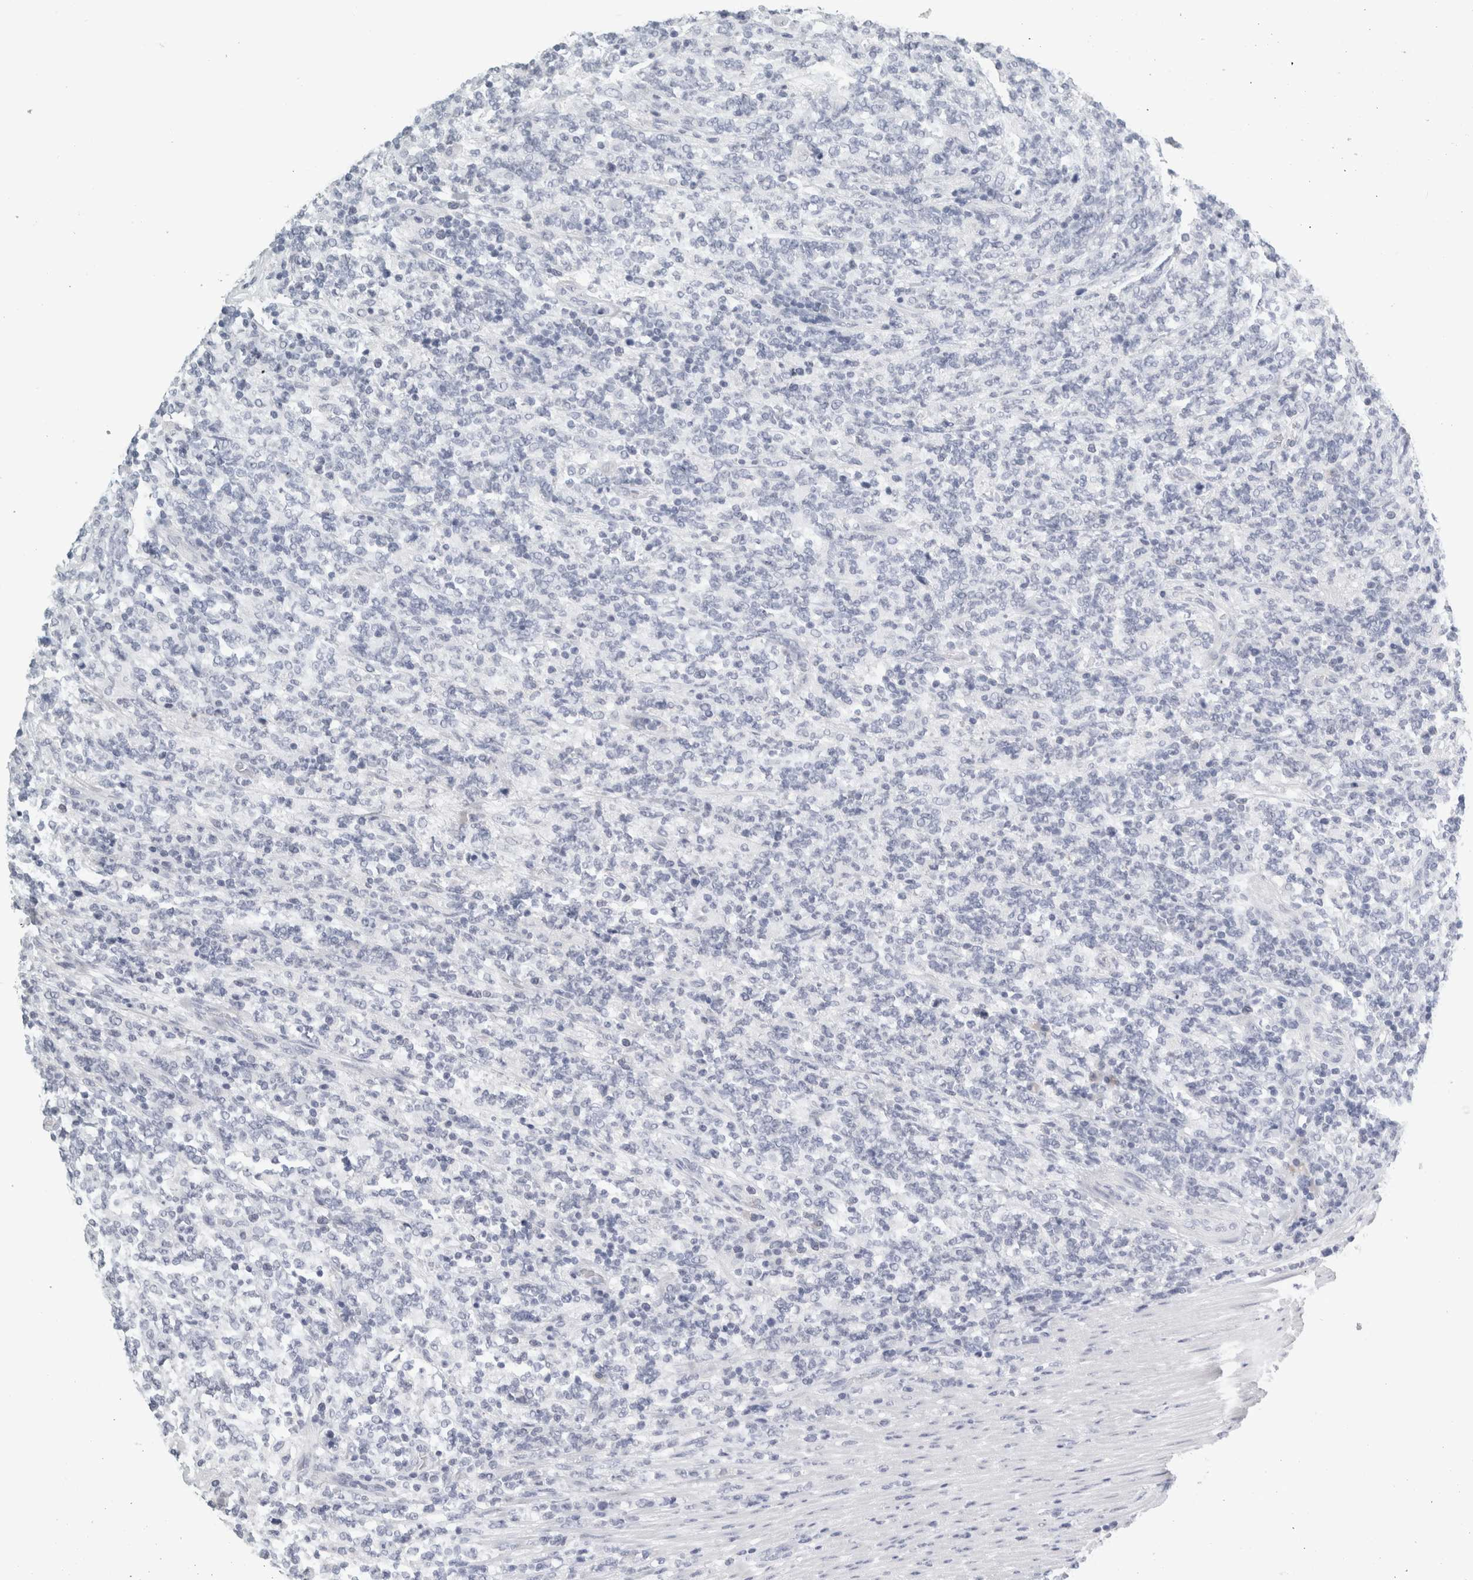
{"staining": {"intensity": "negative", "quantity": "none", "location": "none"}, "tissue": "lymphoma", "cell_type": "Tumor cells", "image_type": "cancer", "snomed": [{"axis": "morphology", "description": "Malignant lymphoma, non-Hodgkin's type, High grade"}, {"axis": "topography", "description": "Soft tissue"}], "caption": "This is a photomicrograph of immunohistochemistry staining of high-grade malignant lymphoma, non-Hodgkin's type, which shows no positivity in tumor cells.", "gene": "TSPAN8", "patient": {"sex": "male", "age": 18}}